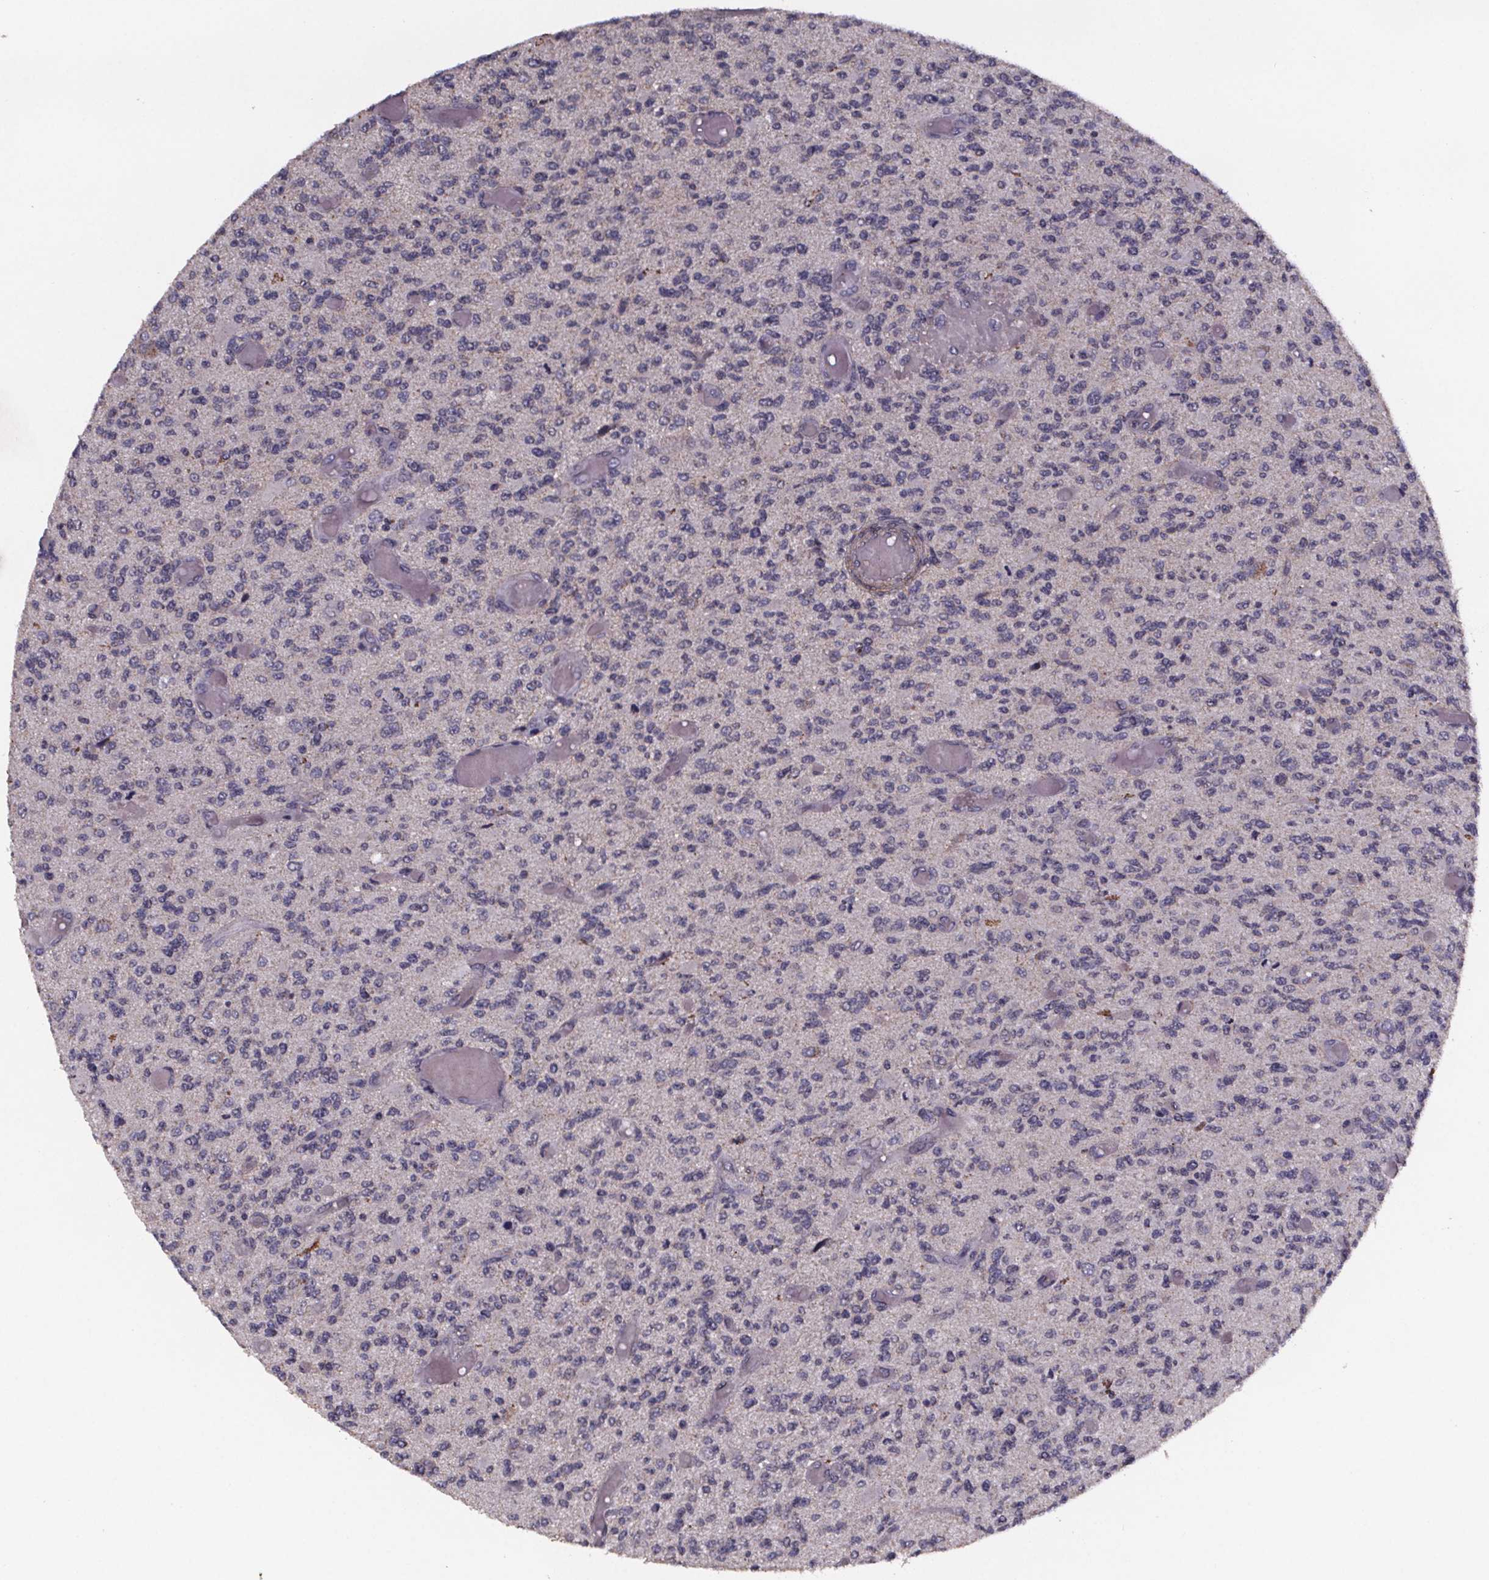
{"staining": {"intensity": "negative", "quantity": "none", "location": "none"}, "tissue": "glioma", "cell_type": "Tumor cells", "image_type": "cancer", "snomed": [{"axis": "morphology", "description": "Glioma, malignant, High grade"}, {"axis": "topography", "description": "Brain"}], "caption": "This is an immunohistochemistry (IHC) micrograph of human glioma. There is no staining in tumor cells.", "gene": "PALLD", "patient": {"sex": "female", "age": 63}}